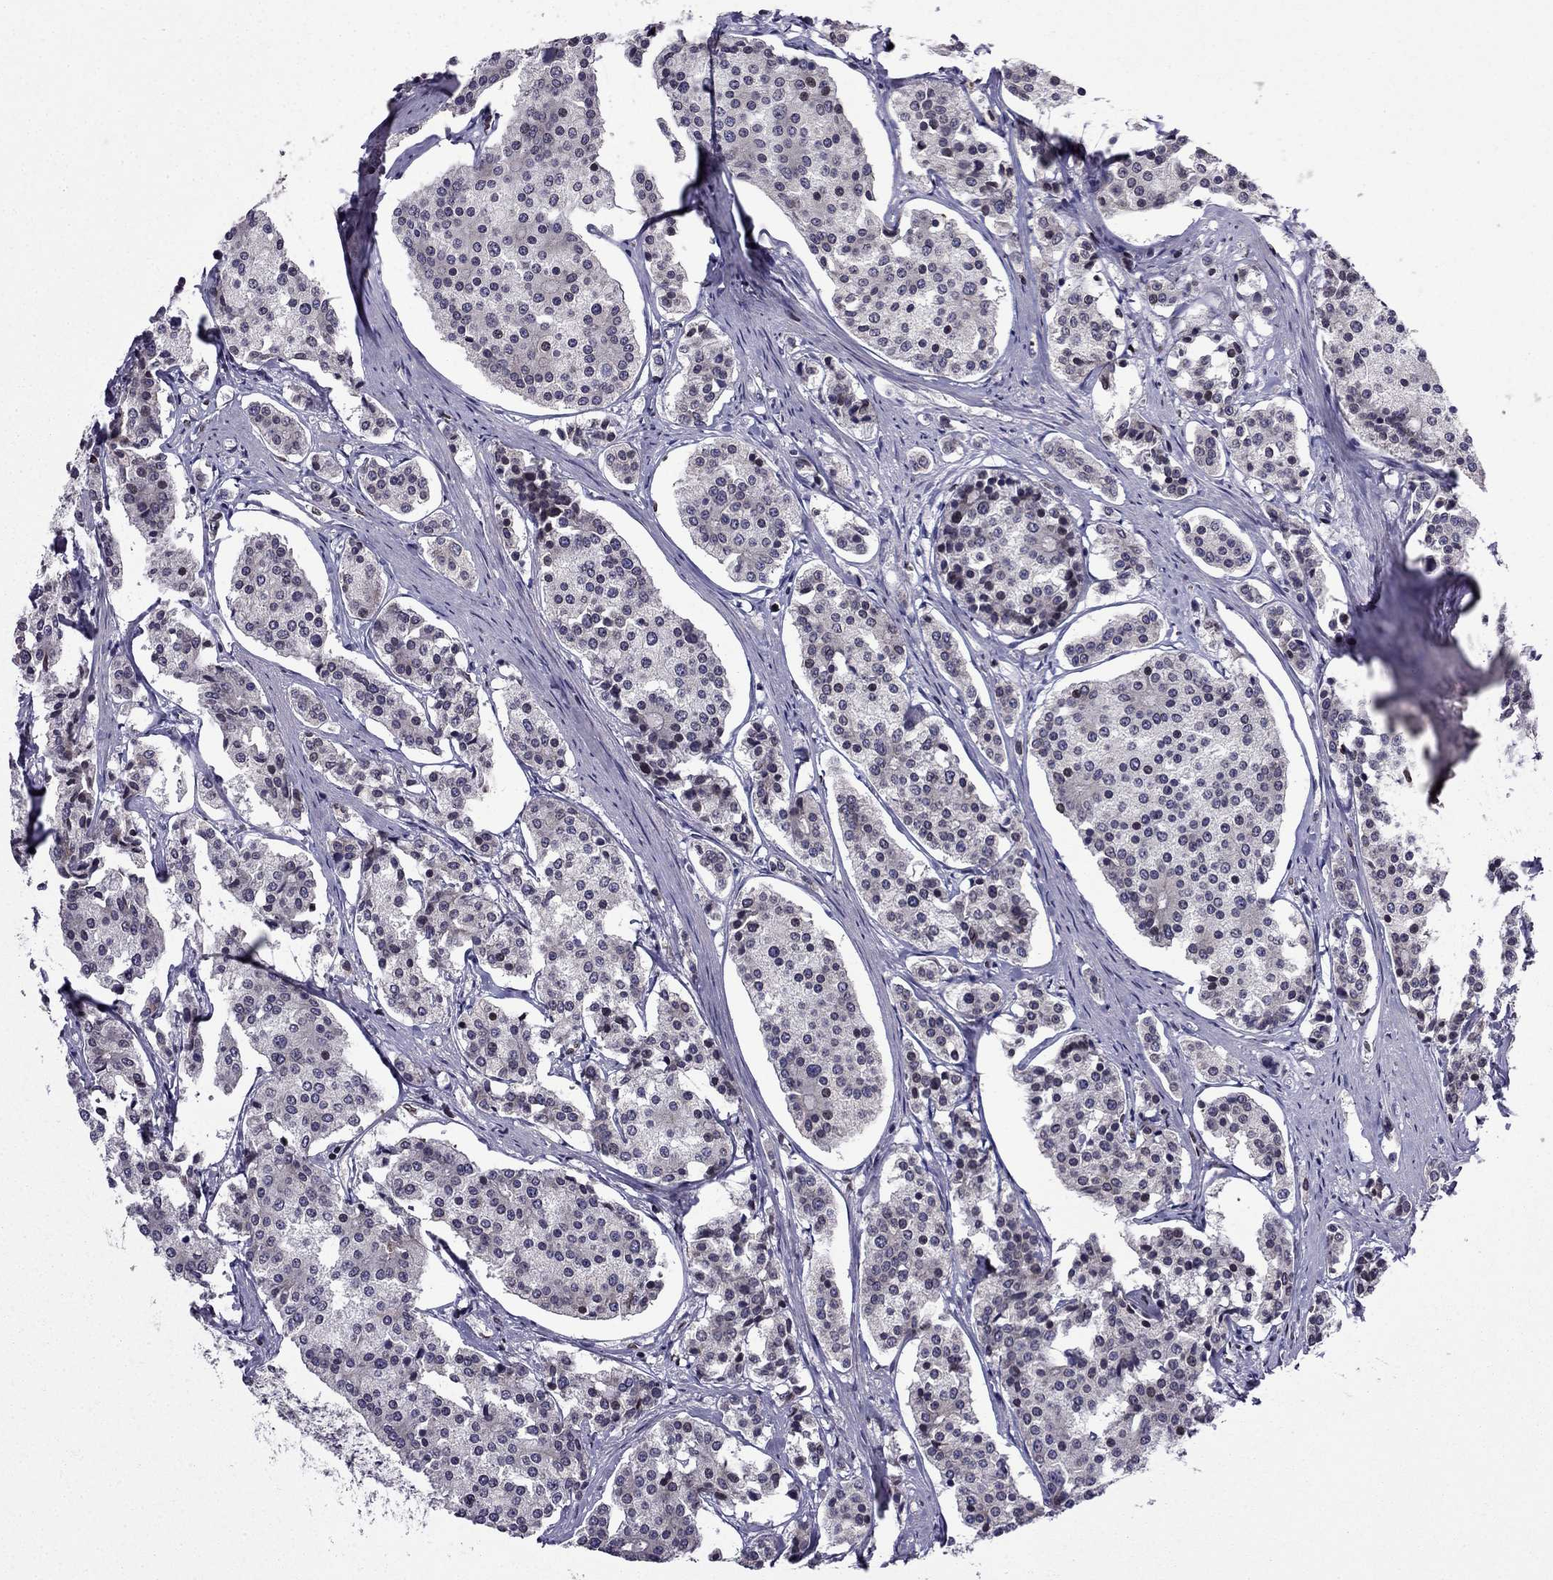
{"staining": {"intensity": "negative", "quantity": "none", "location": "none"}, "tissue": "carcinoid", "cell_type": "Tumor cells", "image_type": "cancer", "snomed": [{"axis": "morphology", "description": "Carcinoid, malignant, NOS"}, {"axis": "topography", "description": "Small intestine"}], "caption": "Immunohistochemistry (IHC) histopathology image of carcinoid stained for a protein (brown), which shows no expression in tumor cells.", "gene": "CDC42BPA", "patient": {"sex": "female", "age": 65}}